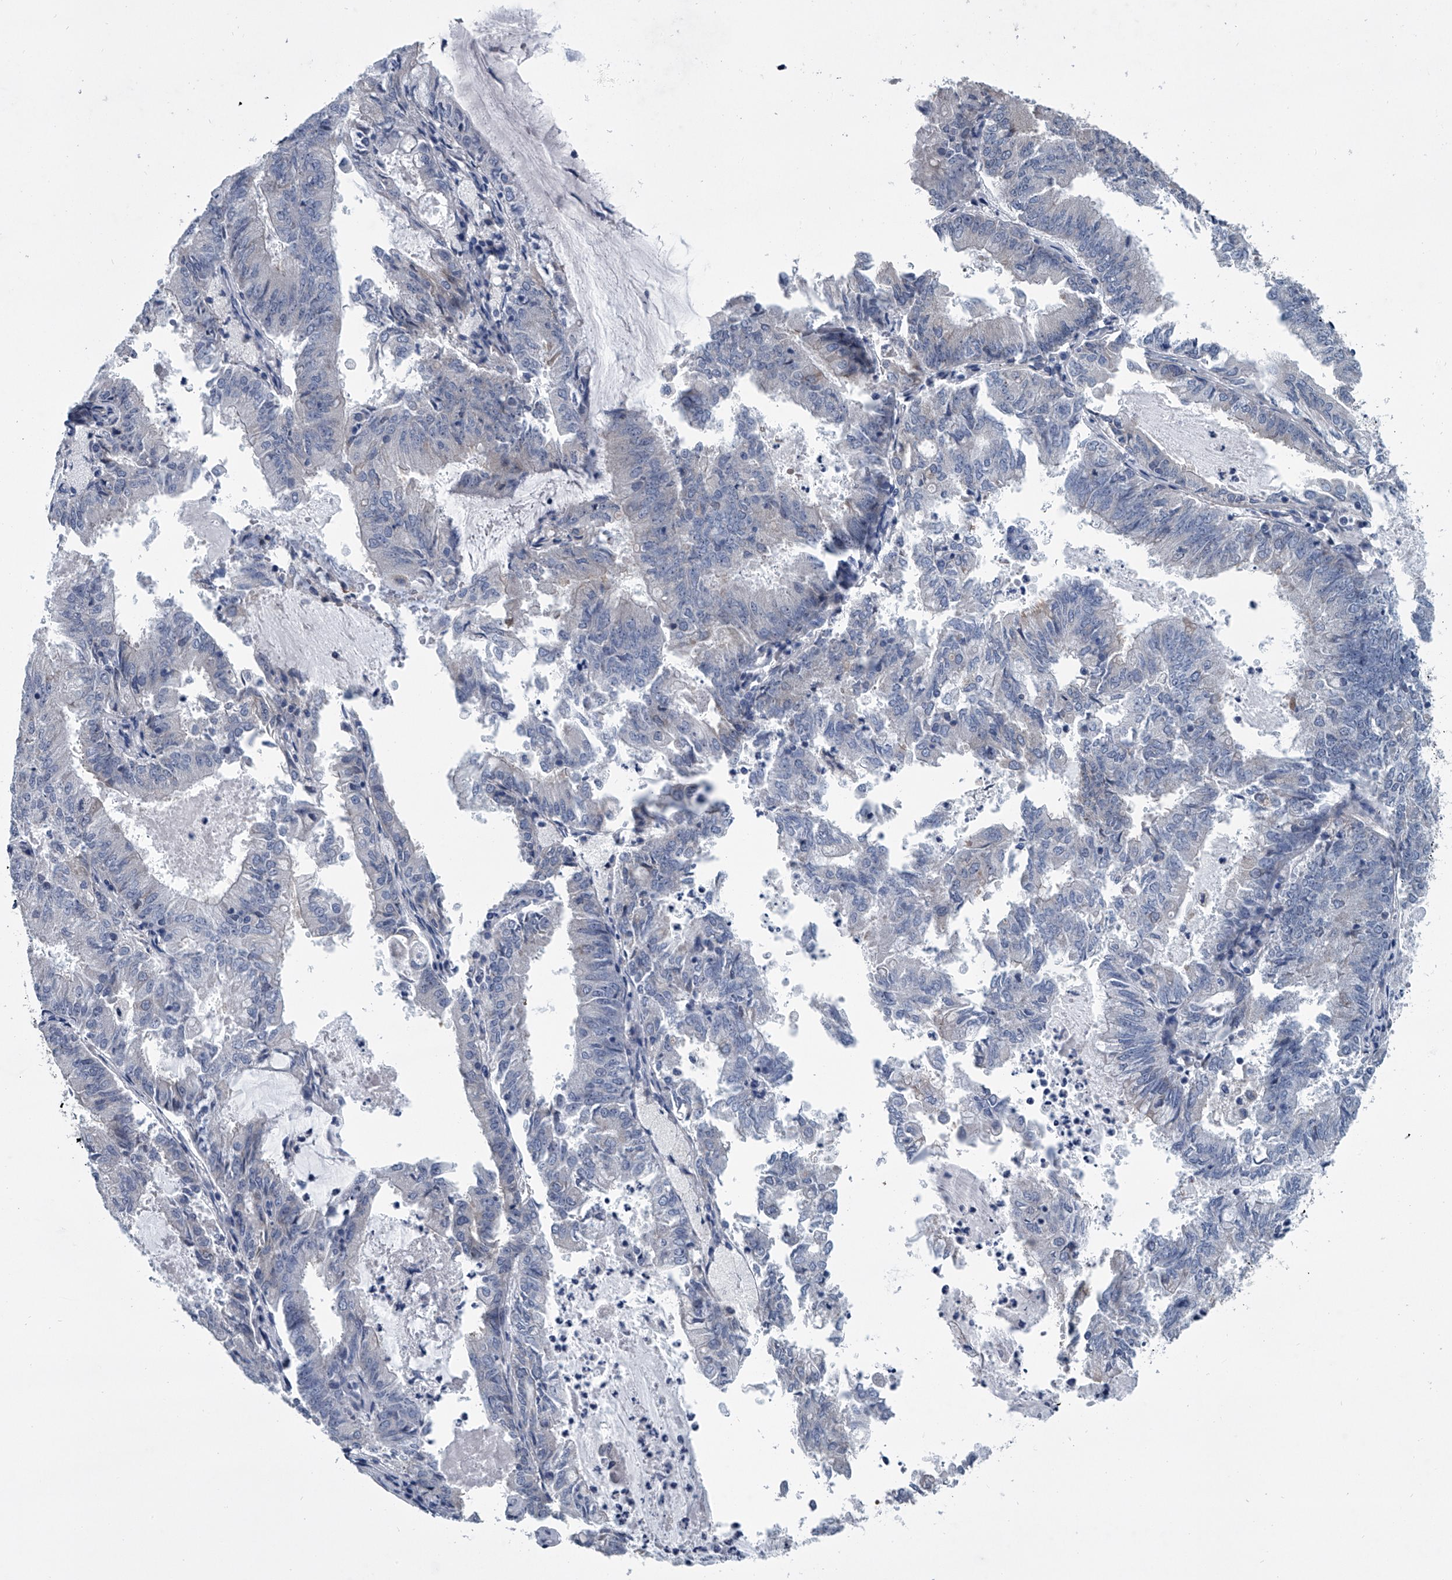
{"staining": {"intensity": "negative", "quantity": "none", "location": "none"}, "tissue": "endometrial cancer", "cell_type": "Tumor cells", "image_type": "cancer", "snomed": [{"axis": "morphology", "description": "Adenocarcinoma, NOS"}, {"axis": "topography", "description": "Endometrium"}], "caption": "DAB (3,3'-diaminobenzidine) immunohistochemical staining of endometrial cancer (adenocarcinoma) shows no significant staining in tumor cells.", "gene": "PPP2R5D", "patient": {"sex": "female", "age": 57}}